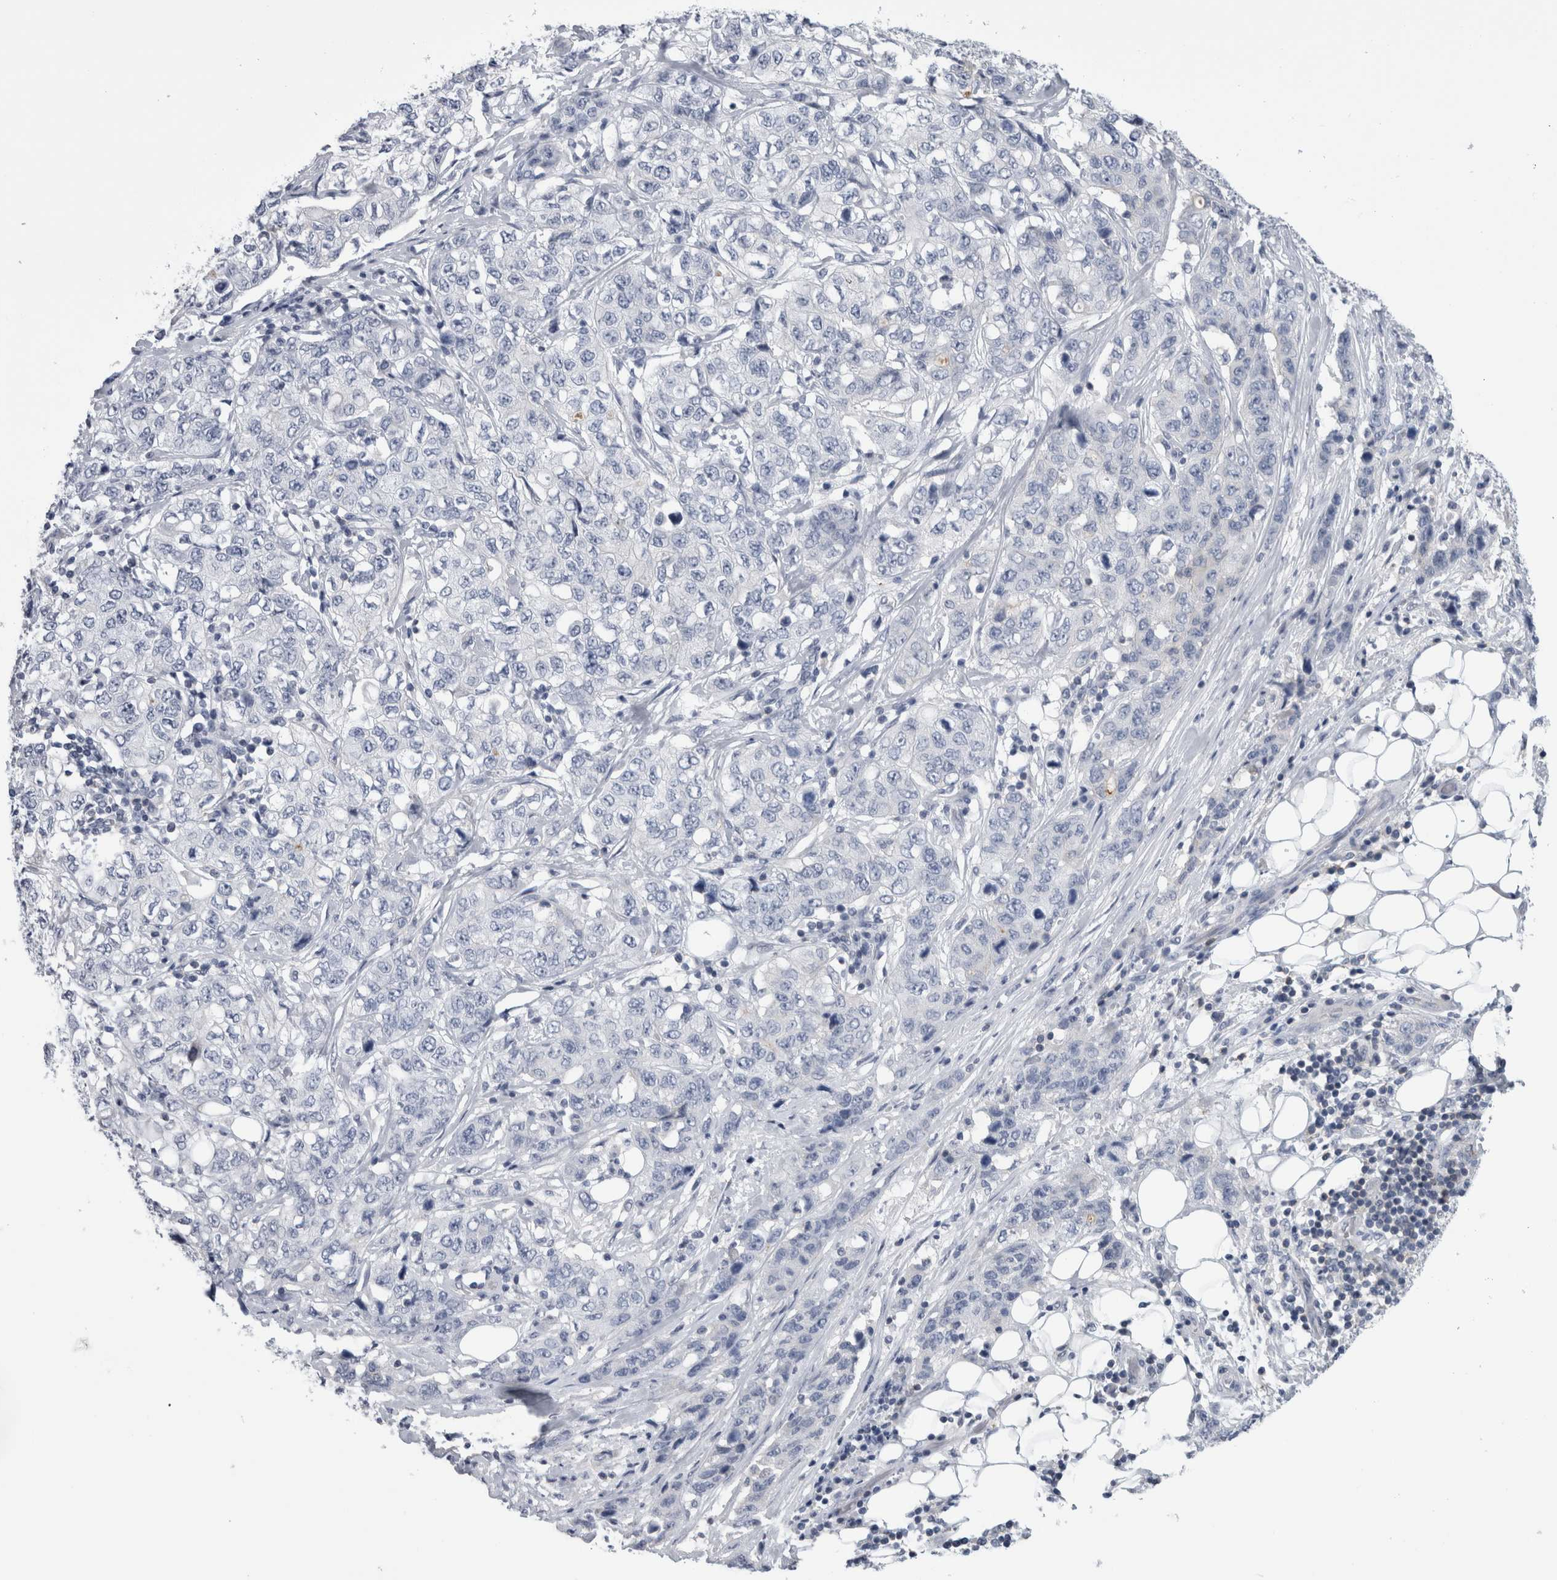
{"staining": {"intensity": "negative", "quantity": "none", "location": "none"}, "tissue": "stomach cancer", "cell_type": "Tumor cells", "image_type": "cancer", "snomed": [{"axis": "morphology", "description": "Adenocarcinoma, NOS"}, {"axis": "topography", "description": "Stomach"}], "caption": "The image shows no staining of tumor cells in stomach adenocarcinoma.", "gene": "ANKFY1", "patient": {"sex": "male", "age": 48}}